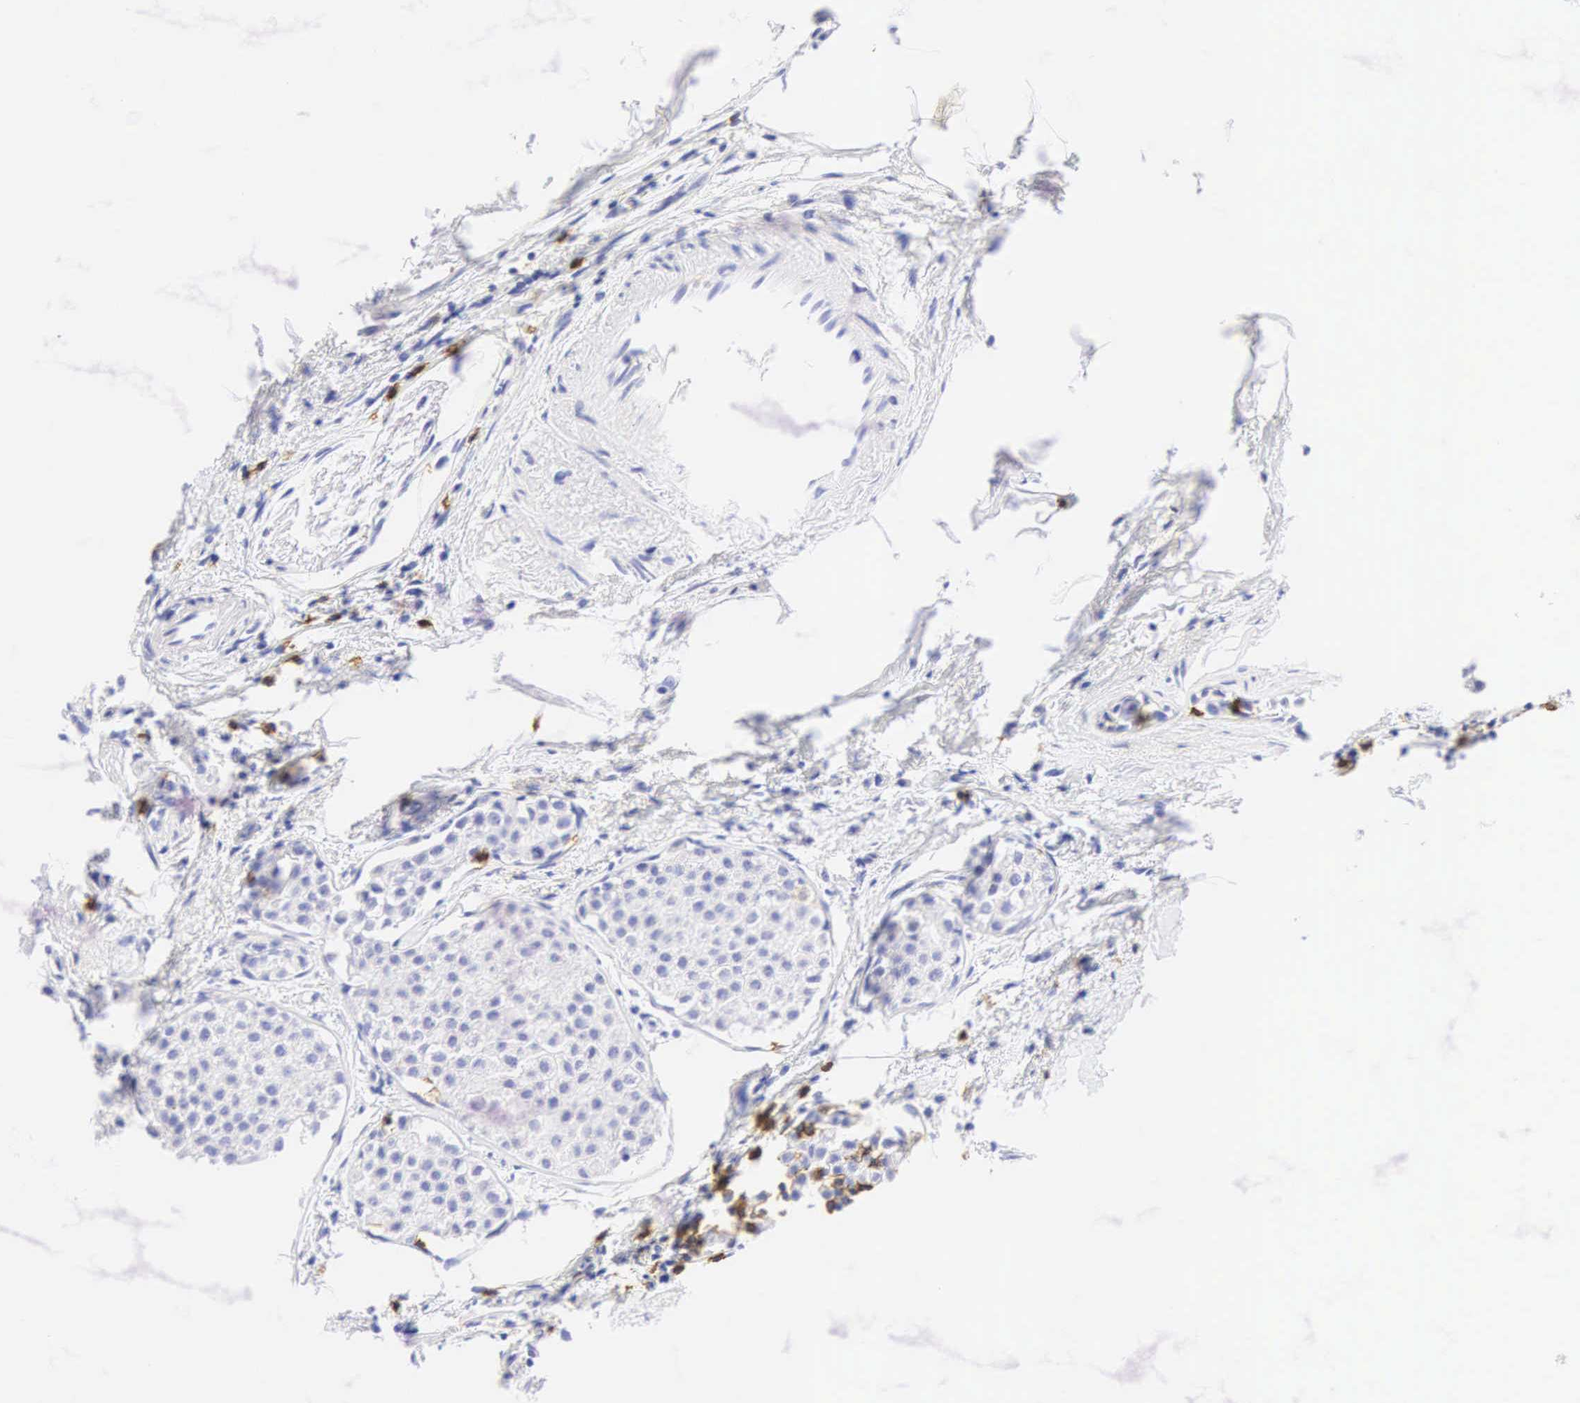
{"staining": {"intensity": "negative", "quantity": "none", "location": "none"}, "tissue": "breast cancer", "cell_type": "Tumor cells", "image_type": "cancer", "snomed": [{"axis": "morphology", "description": "Duct carcinoma"}, {"axis": "topography", "description": "Breast"}], "caption": "There is no significant staining in tumor cells of breast cancer (infiltrating ductal carcinoma). The staining was performed using DAB (3,3'-diaminobenzidine) to visualize the protein expression in brown, while the nuclei were stained in blue with hematoxylin (Magnification: 20x).", "gene": "CD8A", "patient": {"sex": "female", "age": 64}}